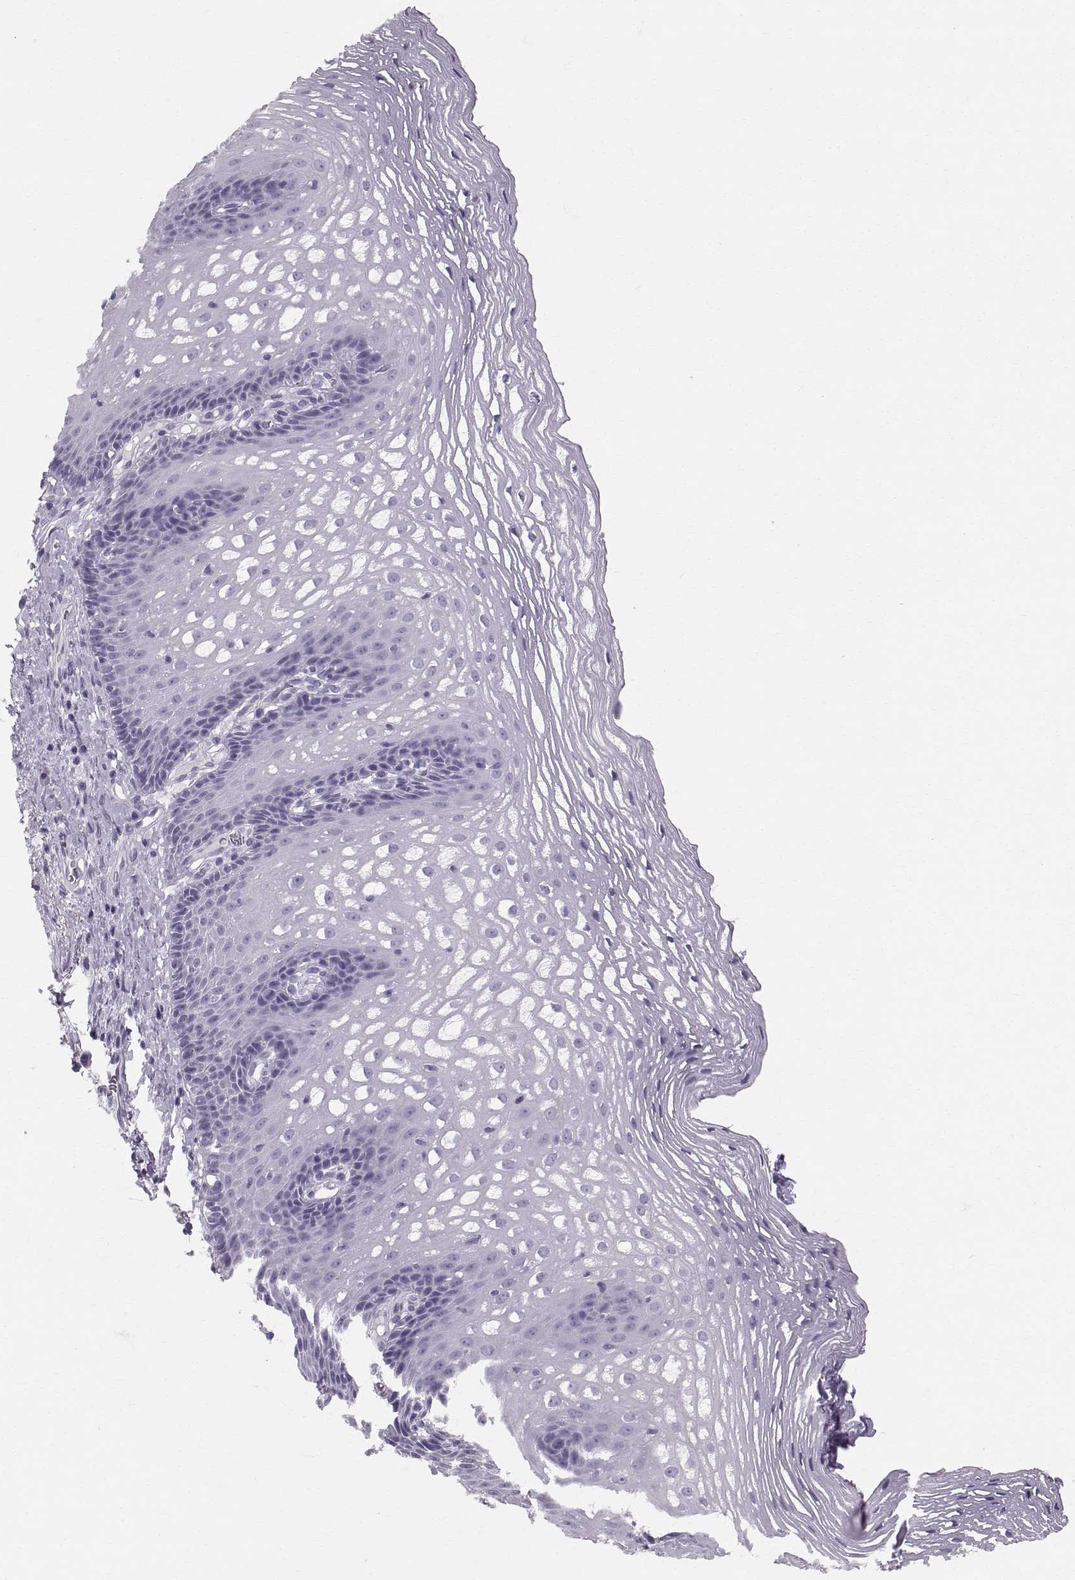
{"staining": {"intensity": "negative", "quantity": "none", "location": "none"}, "tissue": "esophagus", "cell_type": "Squamous epithelial cells", "image_type": "normal", "snomed": [{"axis": "morphology", "description": "Normal tissue, NOS"}, {"axis": "topography", "description": "Esophagus"}], "caption": "Histopathology image shows no protein expression in squamous epithelial cells of benign esophagus.", "gene": "SLC22A6", "patient": {"sex": "male", "age": 76}}